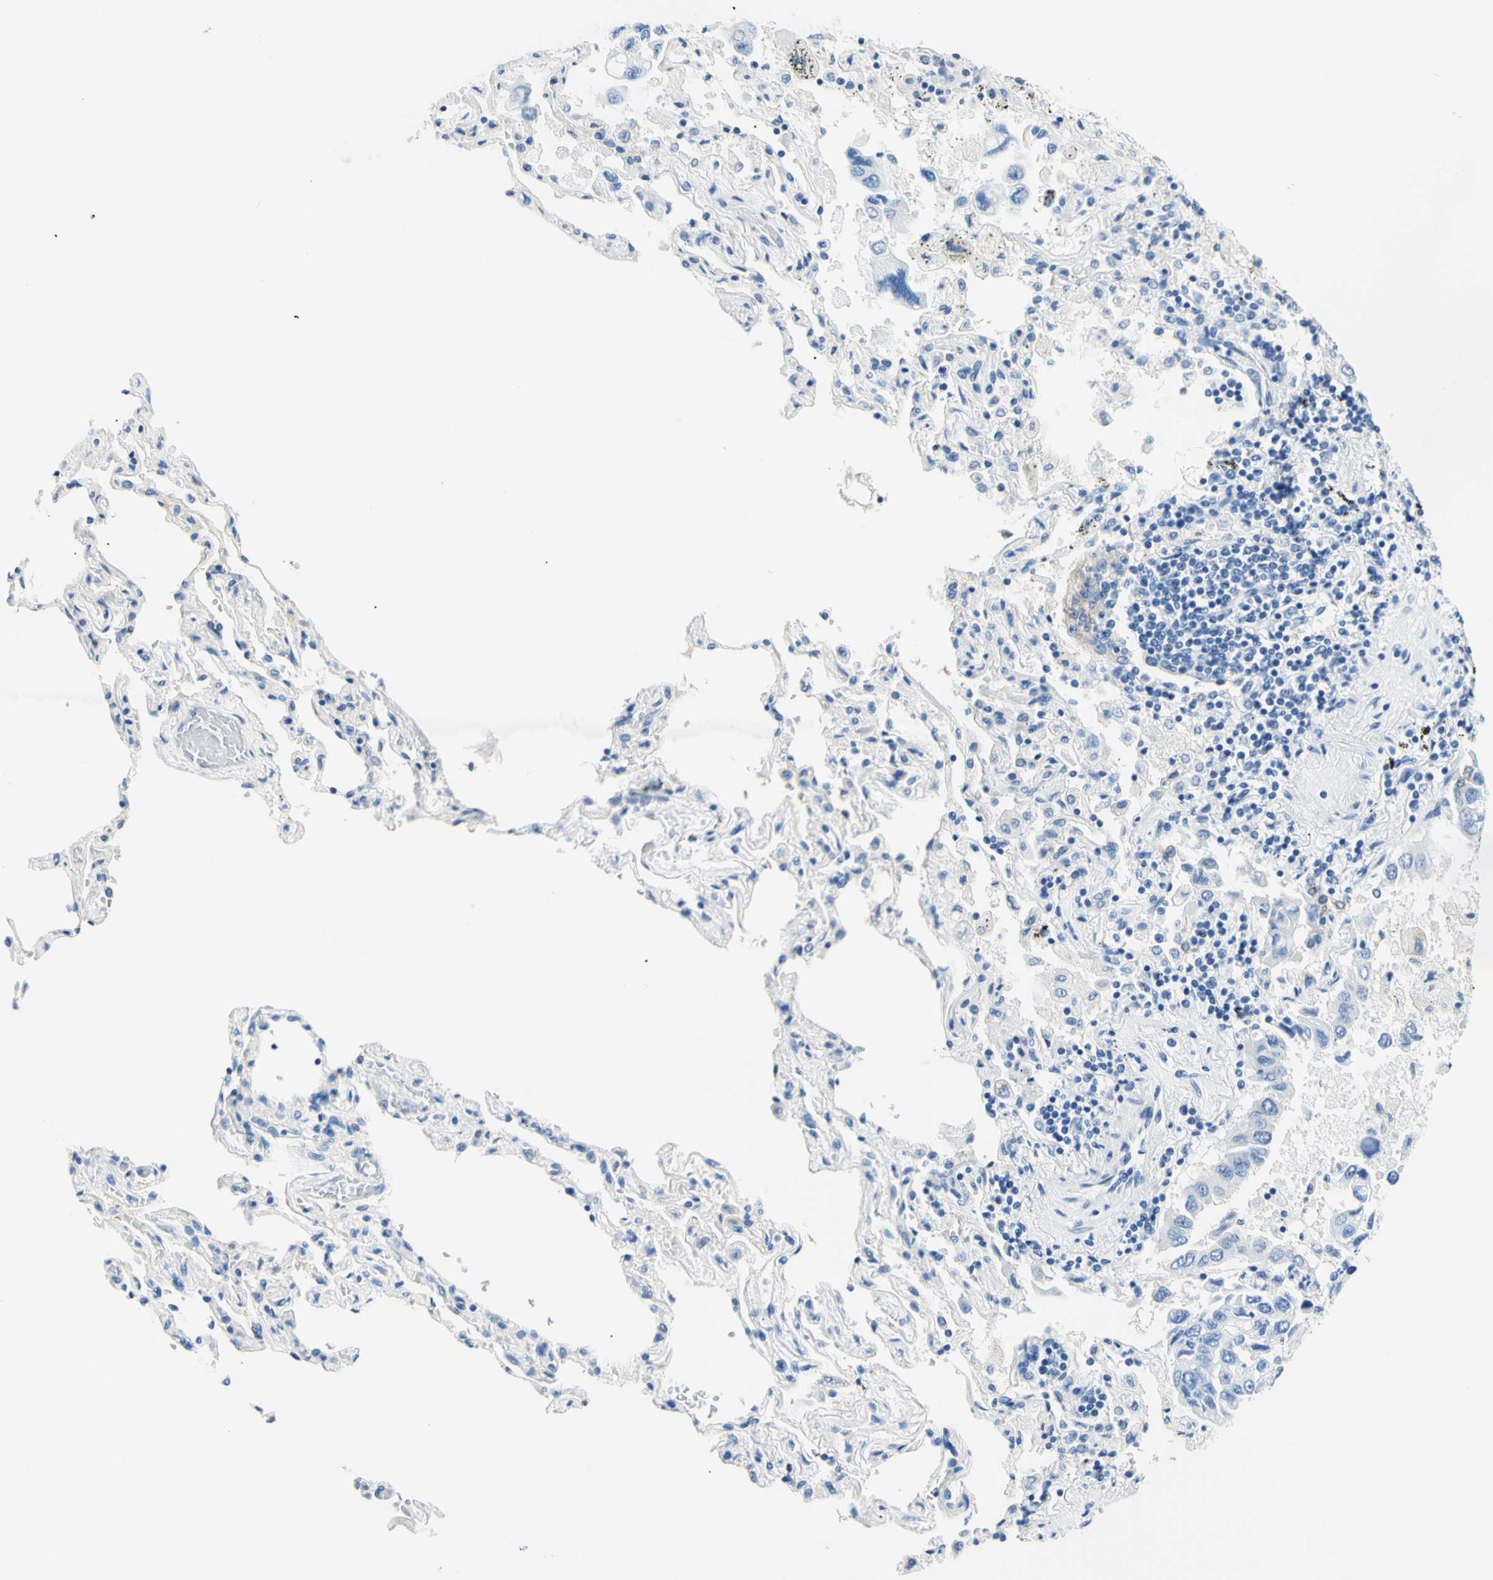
{"staining": {"intensity": "negative", "quantity": "none", "location": "none"}, "tissue": "lung cancer", "cell_type": "Tumor cells", "image_type": "cancer", "snomed": [{"axis": "morphology", "description": "Adenocarcinoma, NOS"}, {"axis": "topography", "description": "Lung"}], "caption": "Protein analysis of lung cancer reveals no significant positivity in tumor cells.", "gene": "HPCA", "patient": {"sex": "male", "age": 64}}